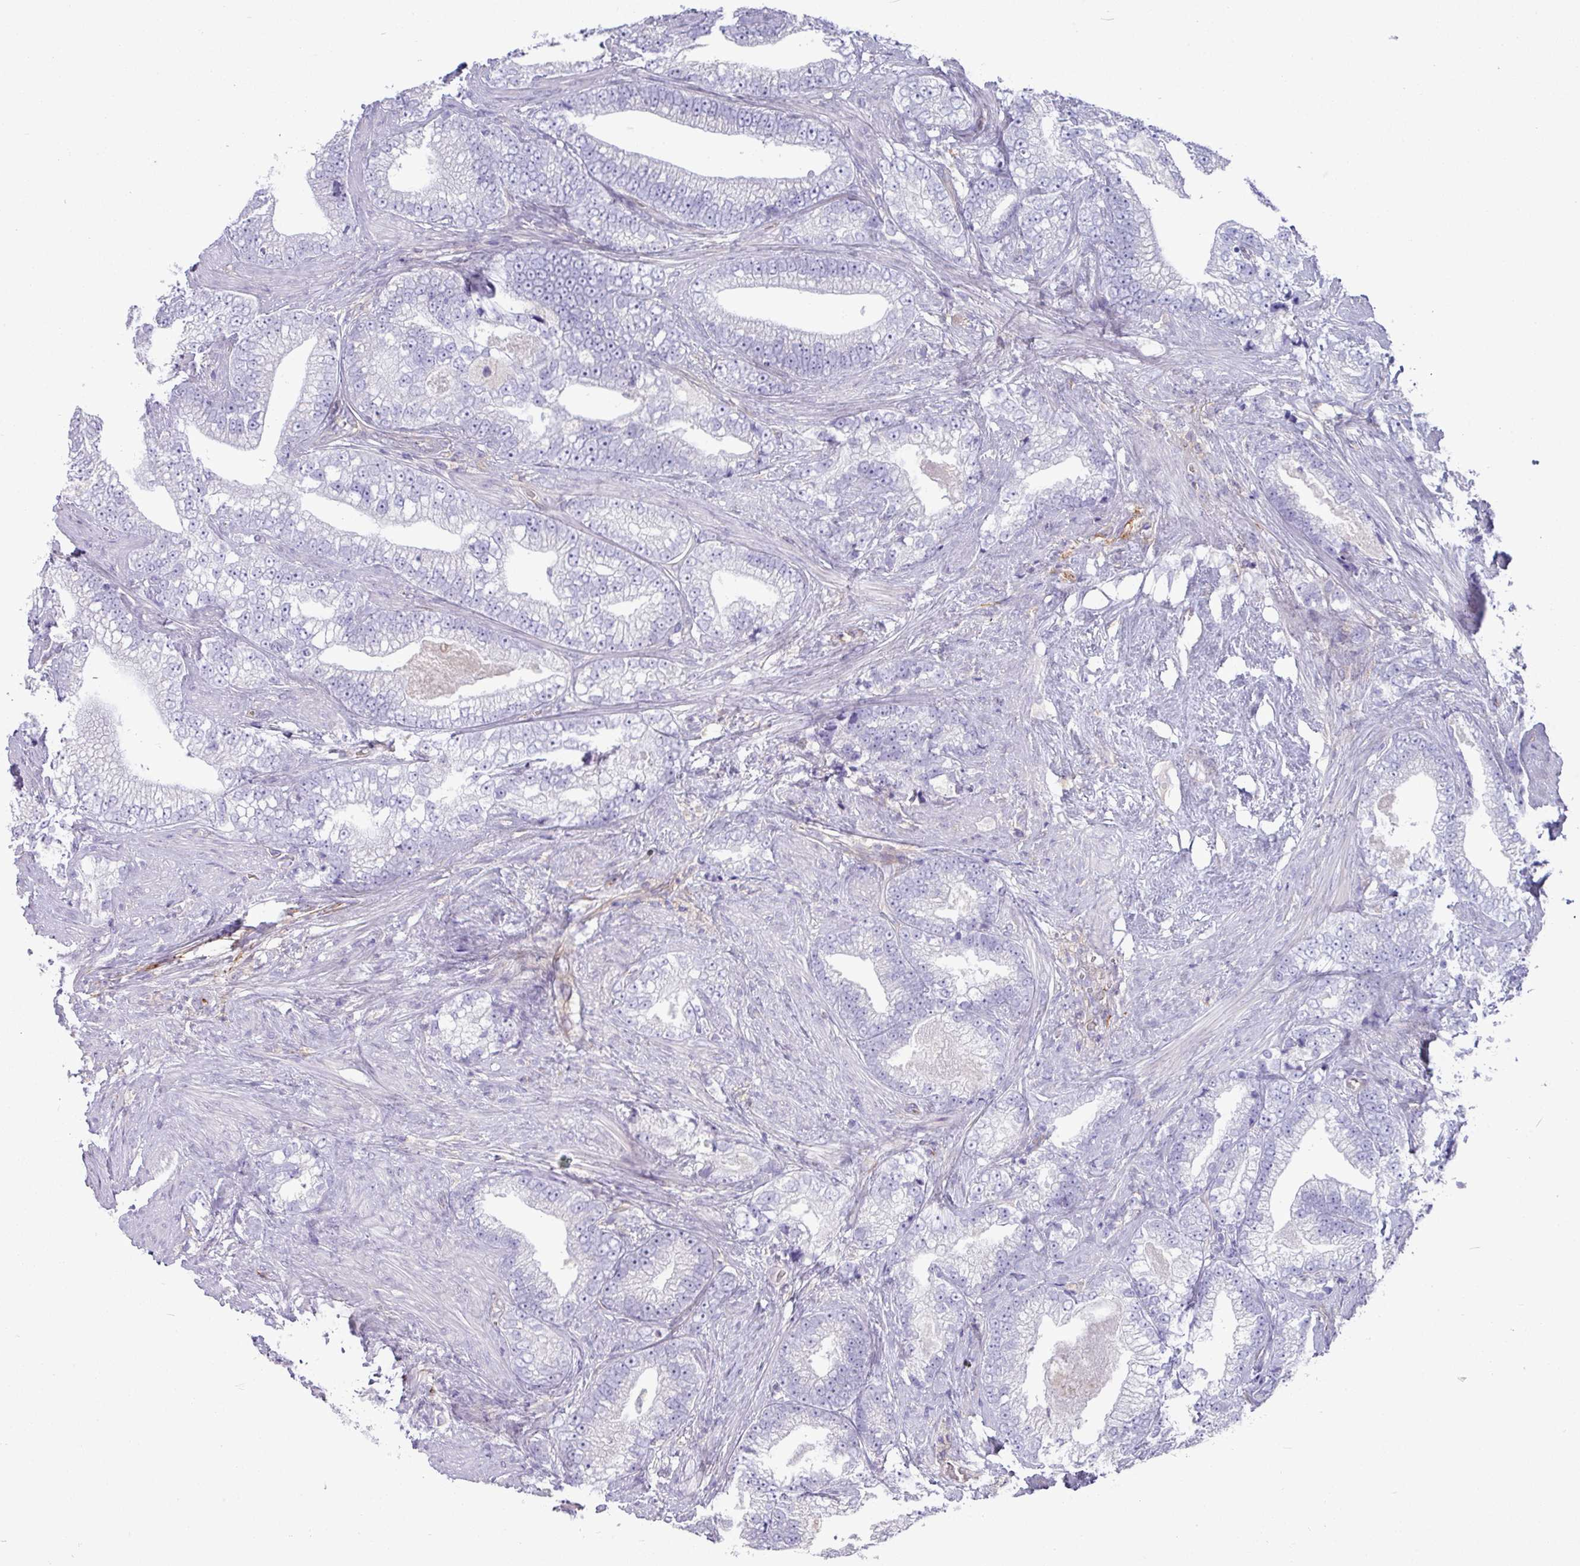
{"staining": {"intensity": "negative", "quantity": "none", "location": "none"}, "tissue": "prostate cancer", "cell_type": "Tumor cells", "image_type": "cancer", "snomed": [{"axis": "morphology", "description": "Adenocarcinoma, High grade"}, {"axis": "topography", "description": "Prostate and seminal vesicle, NOS"}], "caption": "Prostate cancer (adenocarcinoma (high-grade)) stained for a protein using immunohistochemistry displays no staining tumor cells.", "gene": "KIRREL3", "patient": {"sex": "male", "age": 67}}